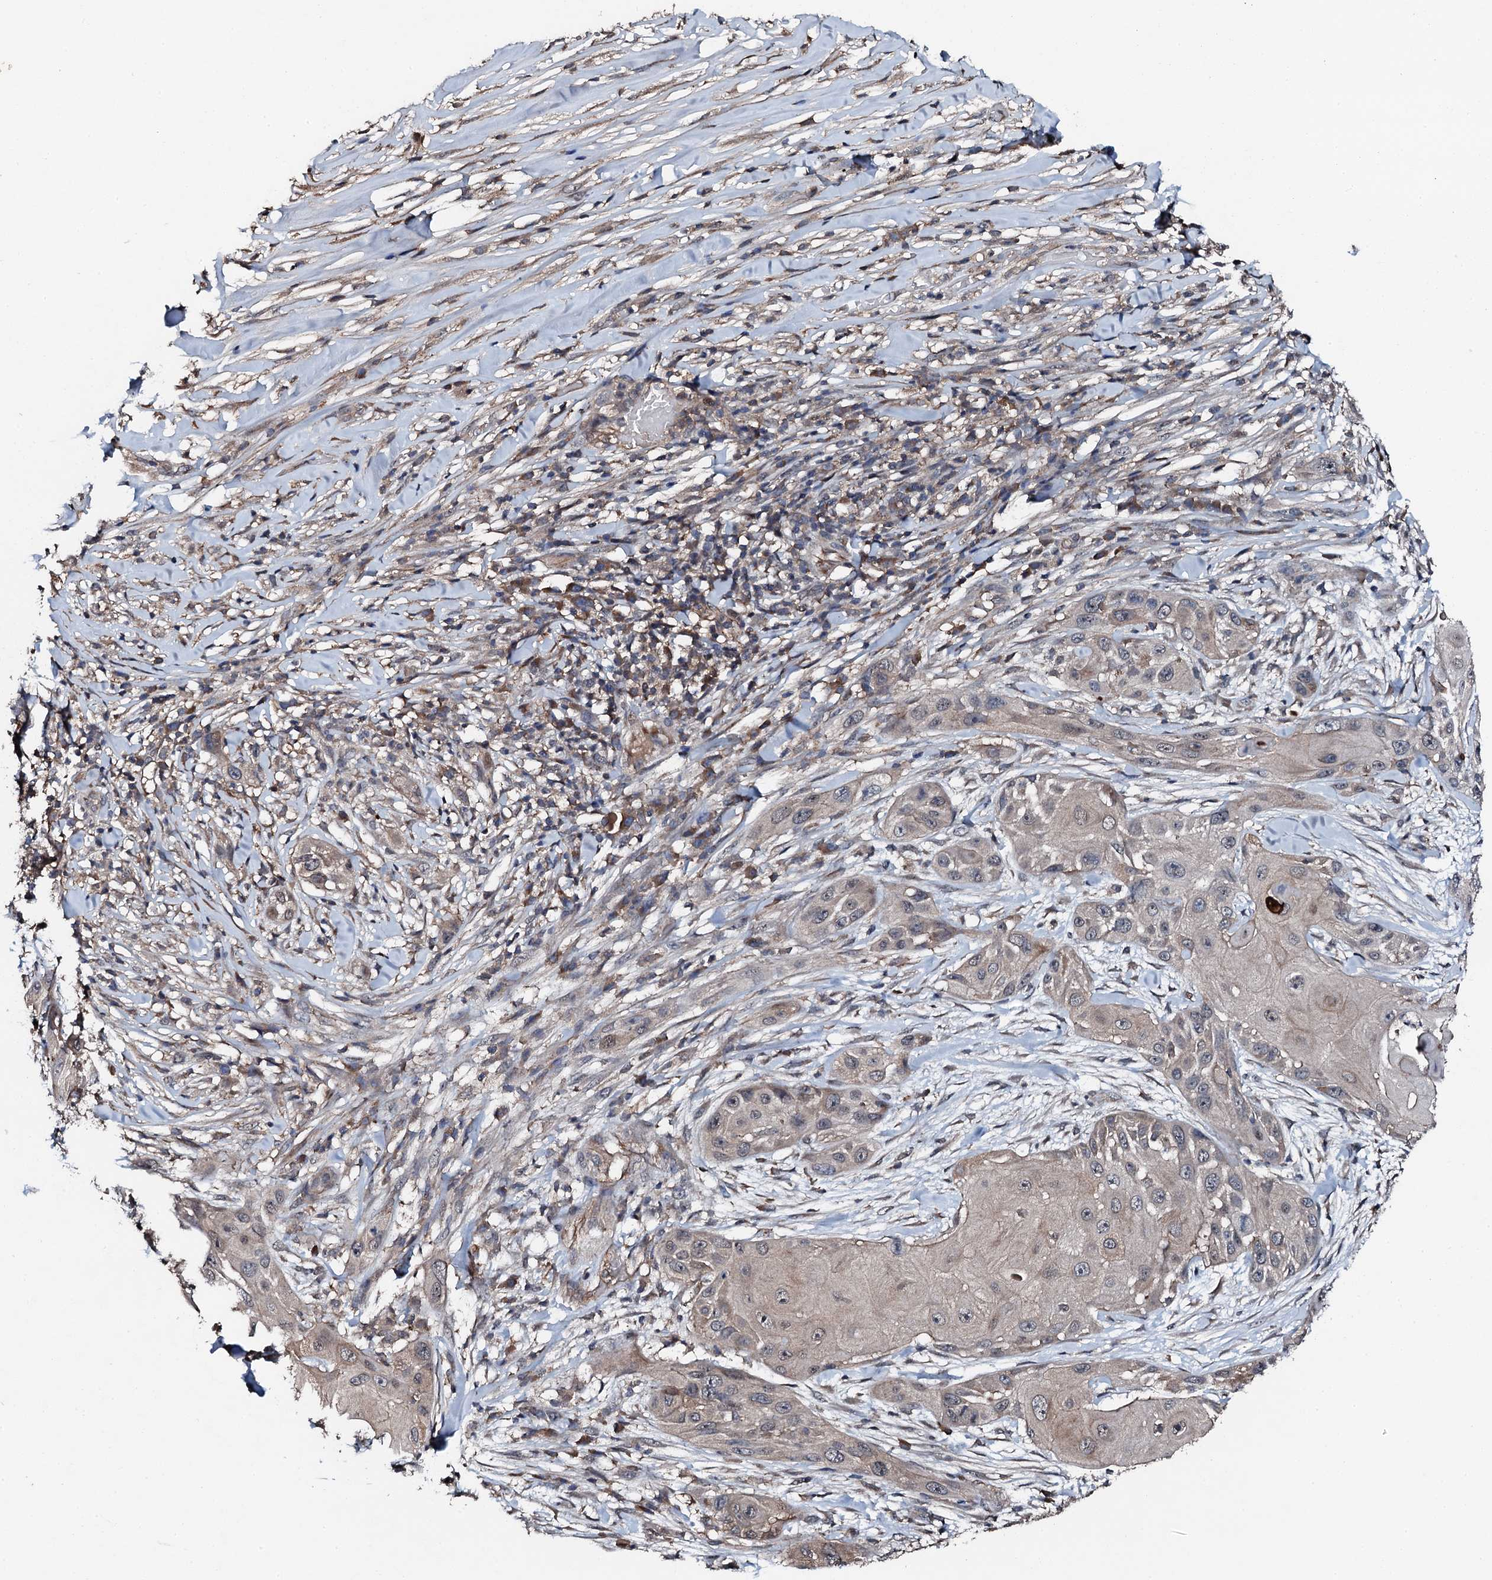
{"staining": {"intensity": "weak", "quantity": "<25%", "location": "cytoplasmic/membranous"}, "tissue": "skin cancer", "cell_type": "Tumor cells", "image_type": "cancer", "snomed": [{"axis": "morphology", "description": "Squamous cell carcinoma, NOS"}, {"axis": "topography", "description": "Skin"}], "caption": "An image of human skin cancer is negative for staining in tumor cells.", "gene": "FLYWCH1", "patient": {"sex": "female", "age": 44}}